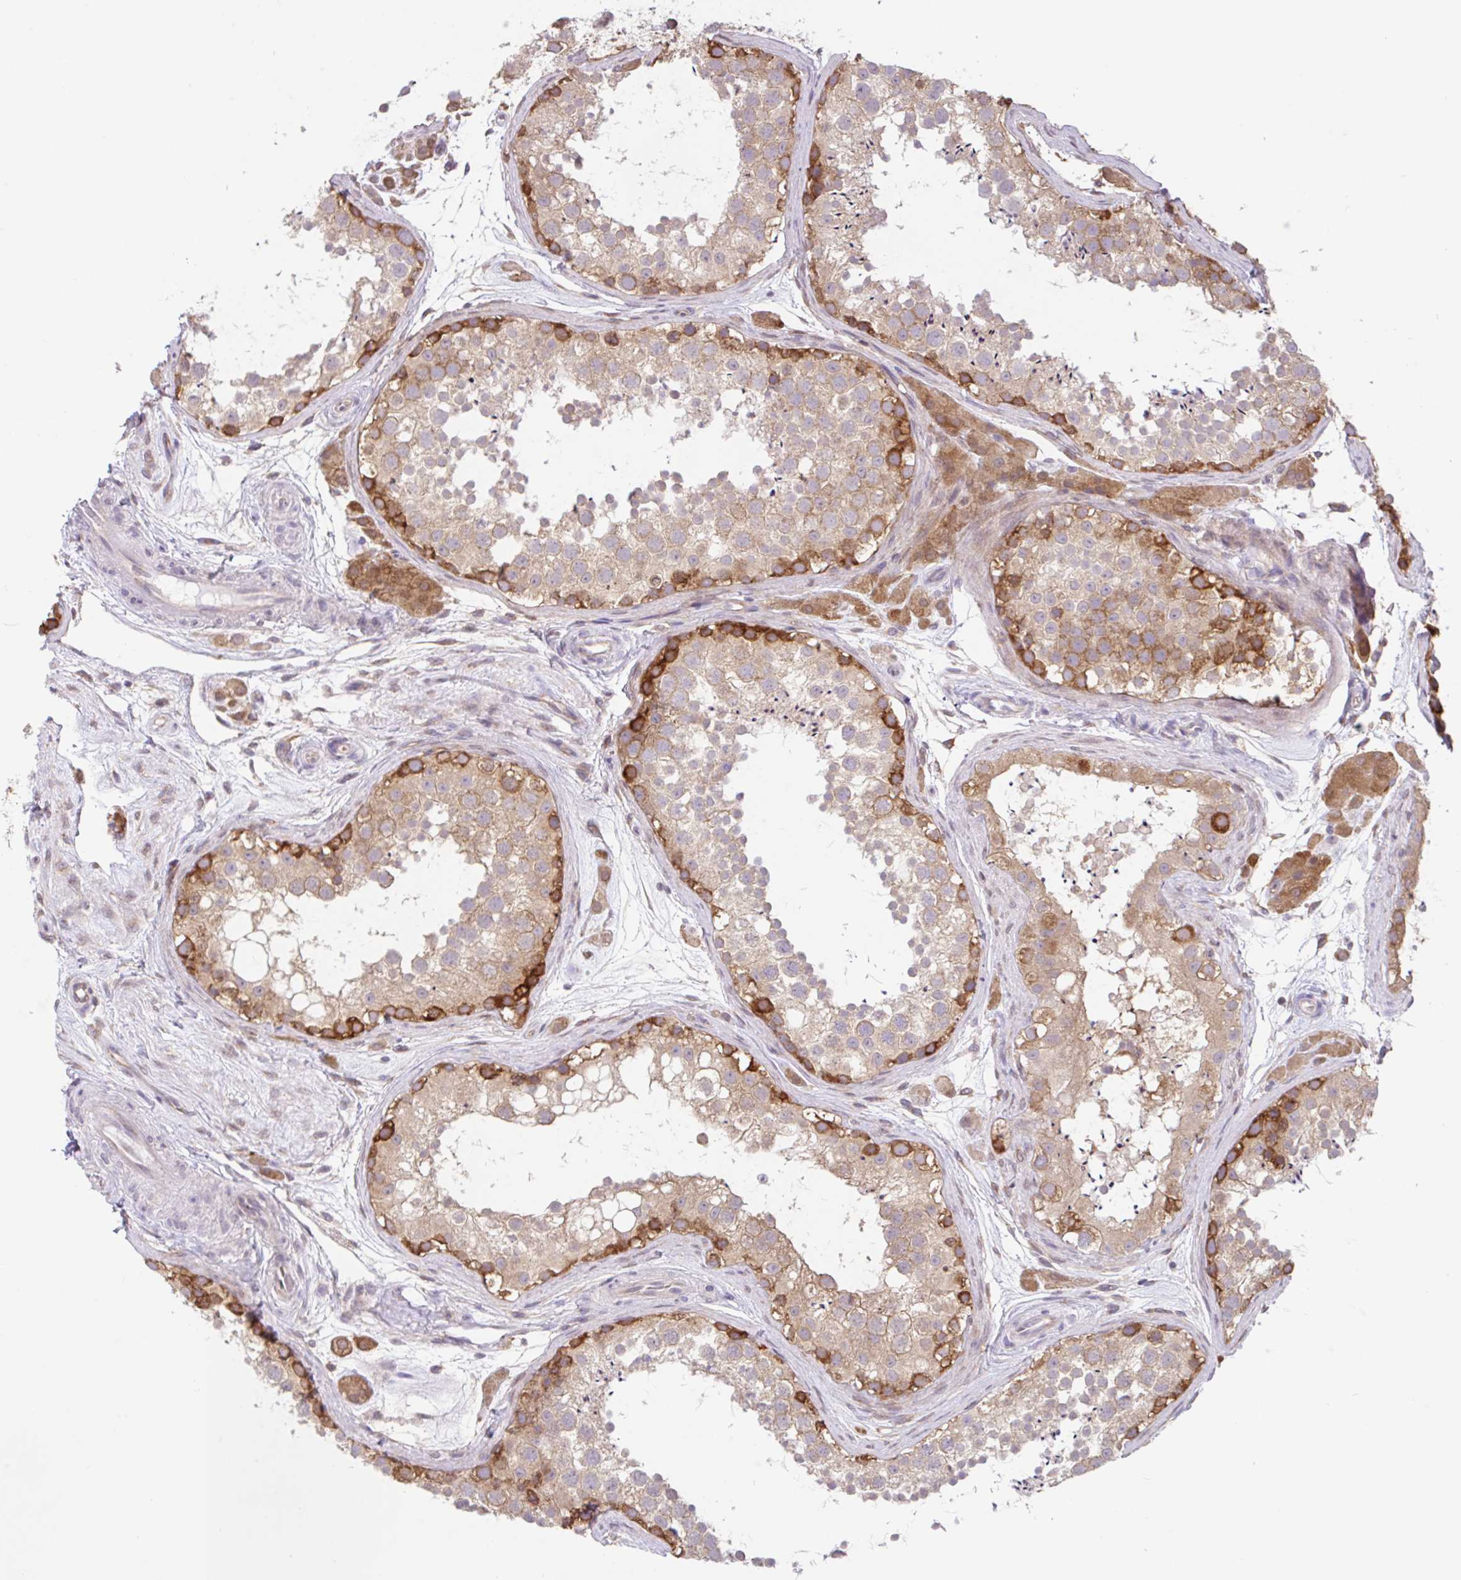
{"staining": {"intensity": "strong", "quantity": "<25%", "location": "cytoplasmic/membranous,nuclear"}, "tissue": "testis", "cell_type": "Cells in seminiferous ducts", "image_type": "normal", "snomed": [{"axis": "morphology", "description": "Normal tissue, NOS"}, {"axis": "topography", "description": "Testis"}], "caption": "Unremarkable testis exhibits strong cytoplasmic/membranous,nuclear staining in approximately <25% of cells in seminiferous ducts The staining was performed using DAB to visualize the protein expression in brown, while the nuclei were stained in blue with hematoxylin (Magnification: 20x)..", "gene": "RALBP1", "patient": {"sex": "male", "age": 41}}